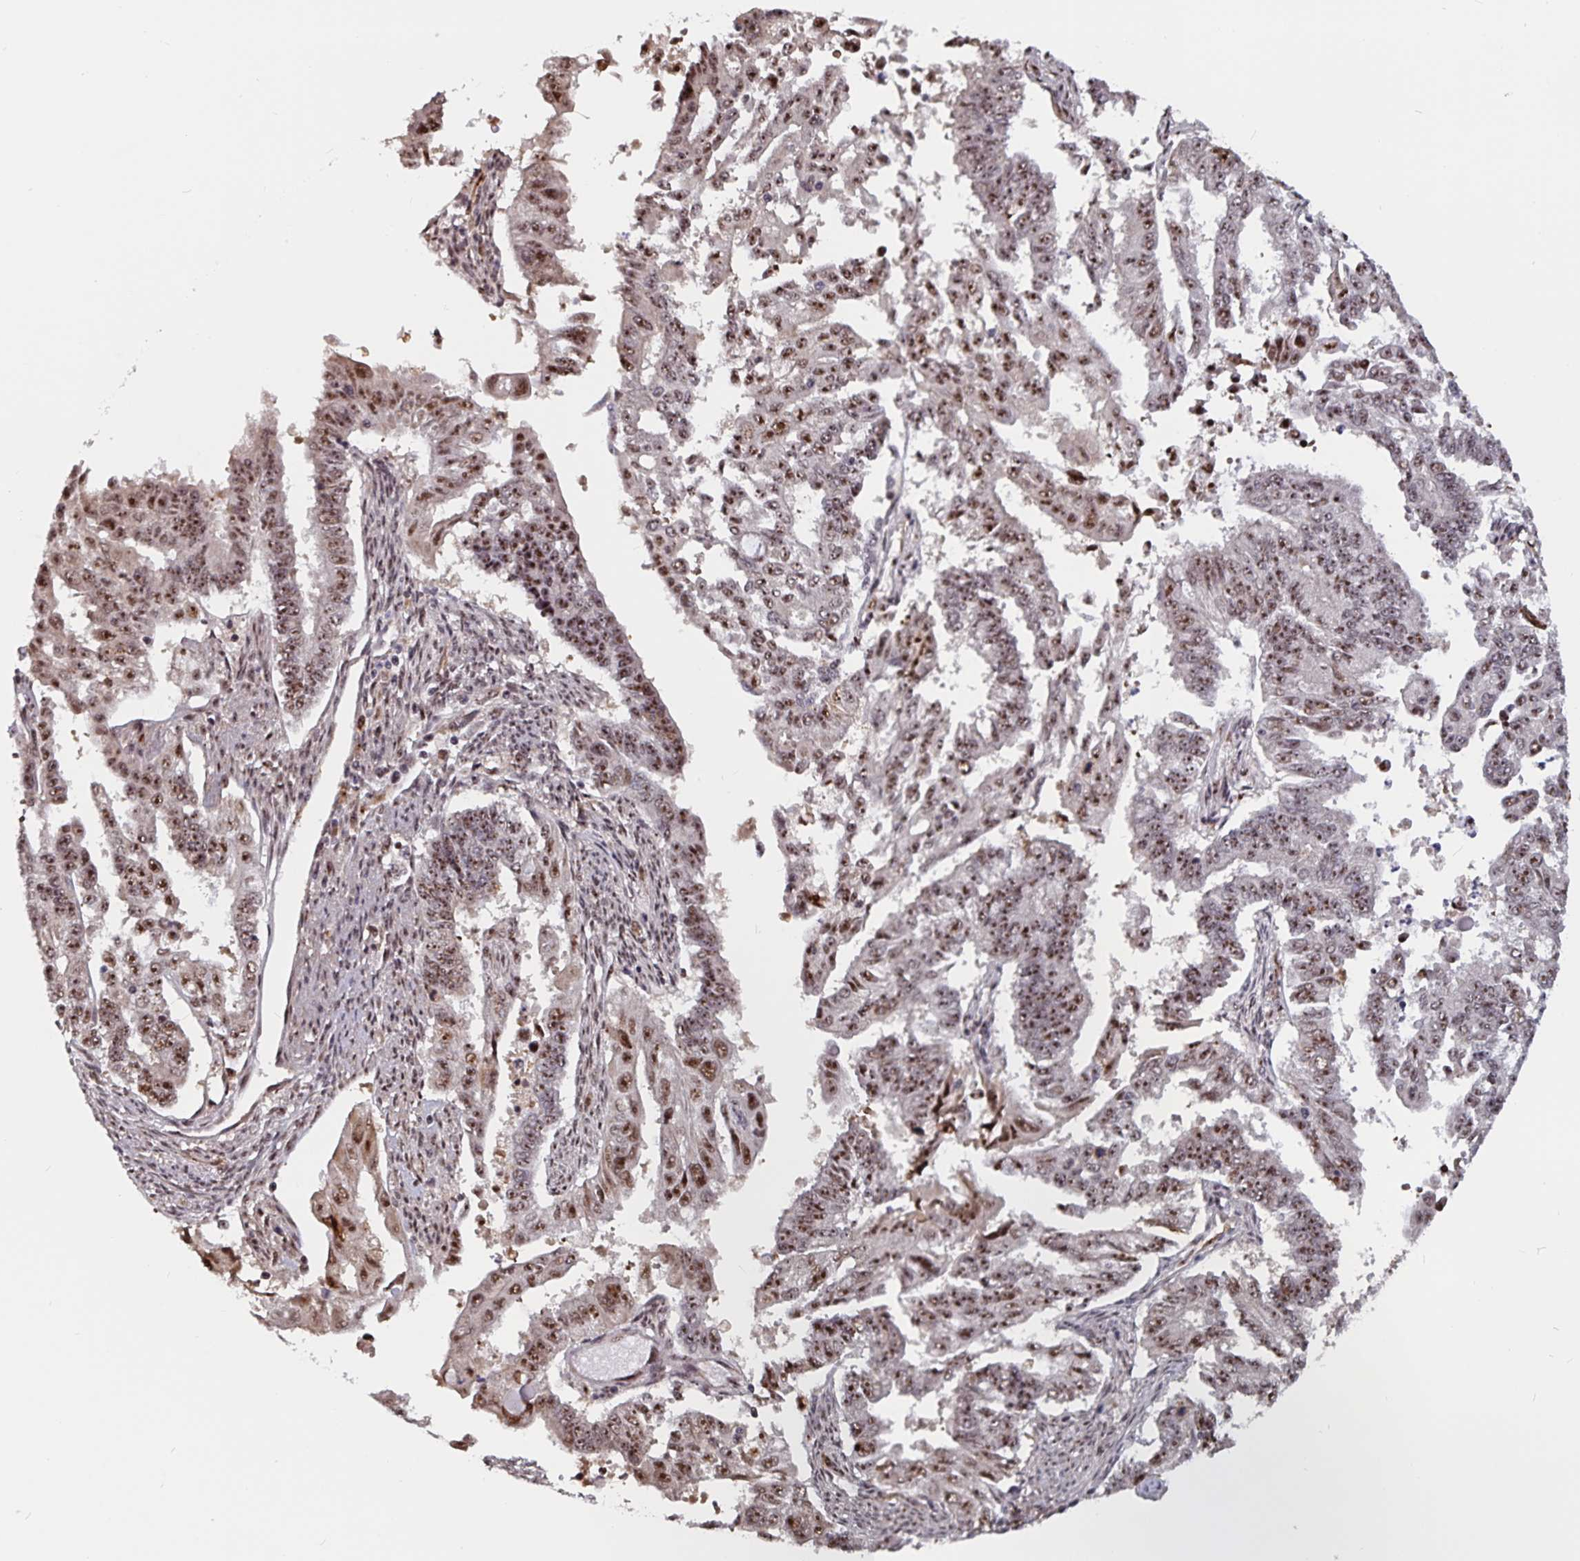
{"staining": {"intensity": "moderate", "quantity": ">75%", "location": "nuclear"}, "tissue": "endometrial cancer", "cell_type": "Tumor cells", "image_type": "cancer", "snomed": [{"axis": "morphology", "description": "Adenocarcinoma, NOS"}, {"axis": "topography", "description": "Uterus"}], "caption": "Endometrial cancer tissue exhibits moderate nuclear staining in approximately >75% of tumor cells, visualized by immunohistochemistry.", "gene": "LAS1L", "patient": {"sex": "female", "age": 59}}